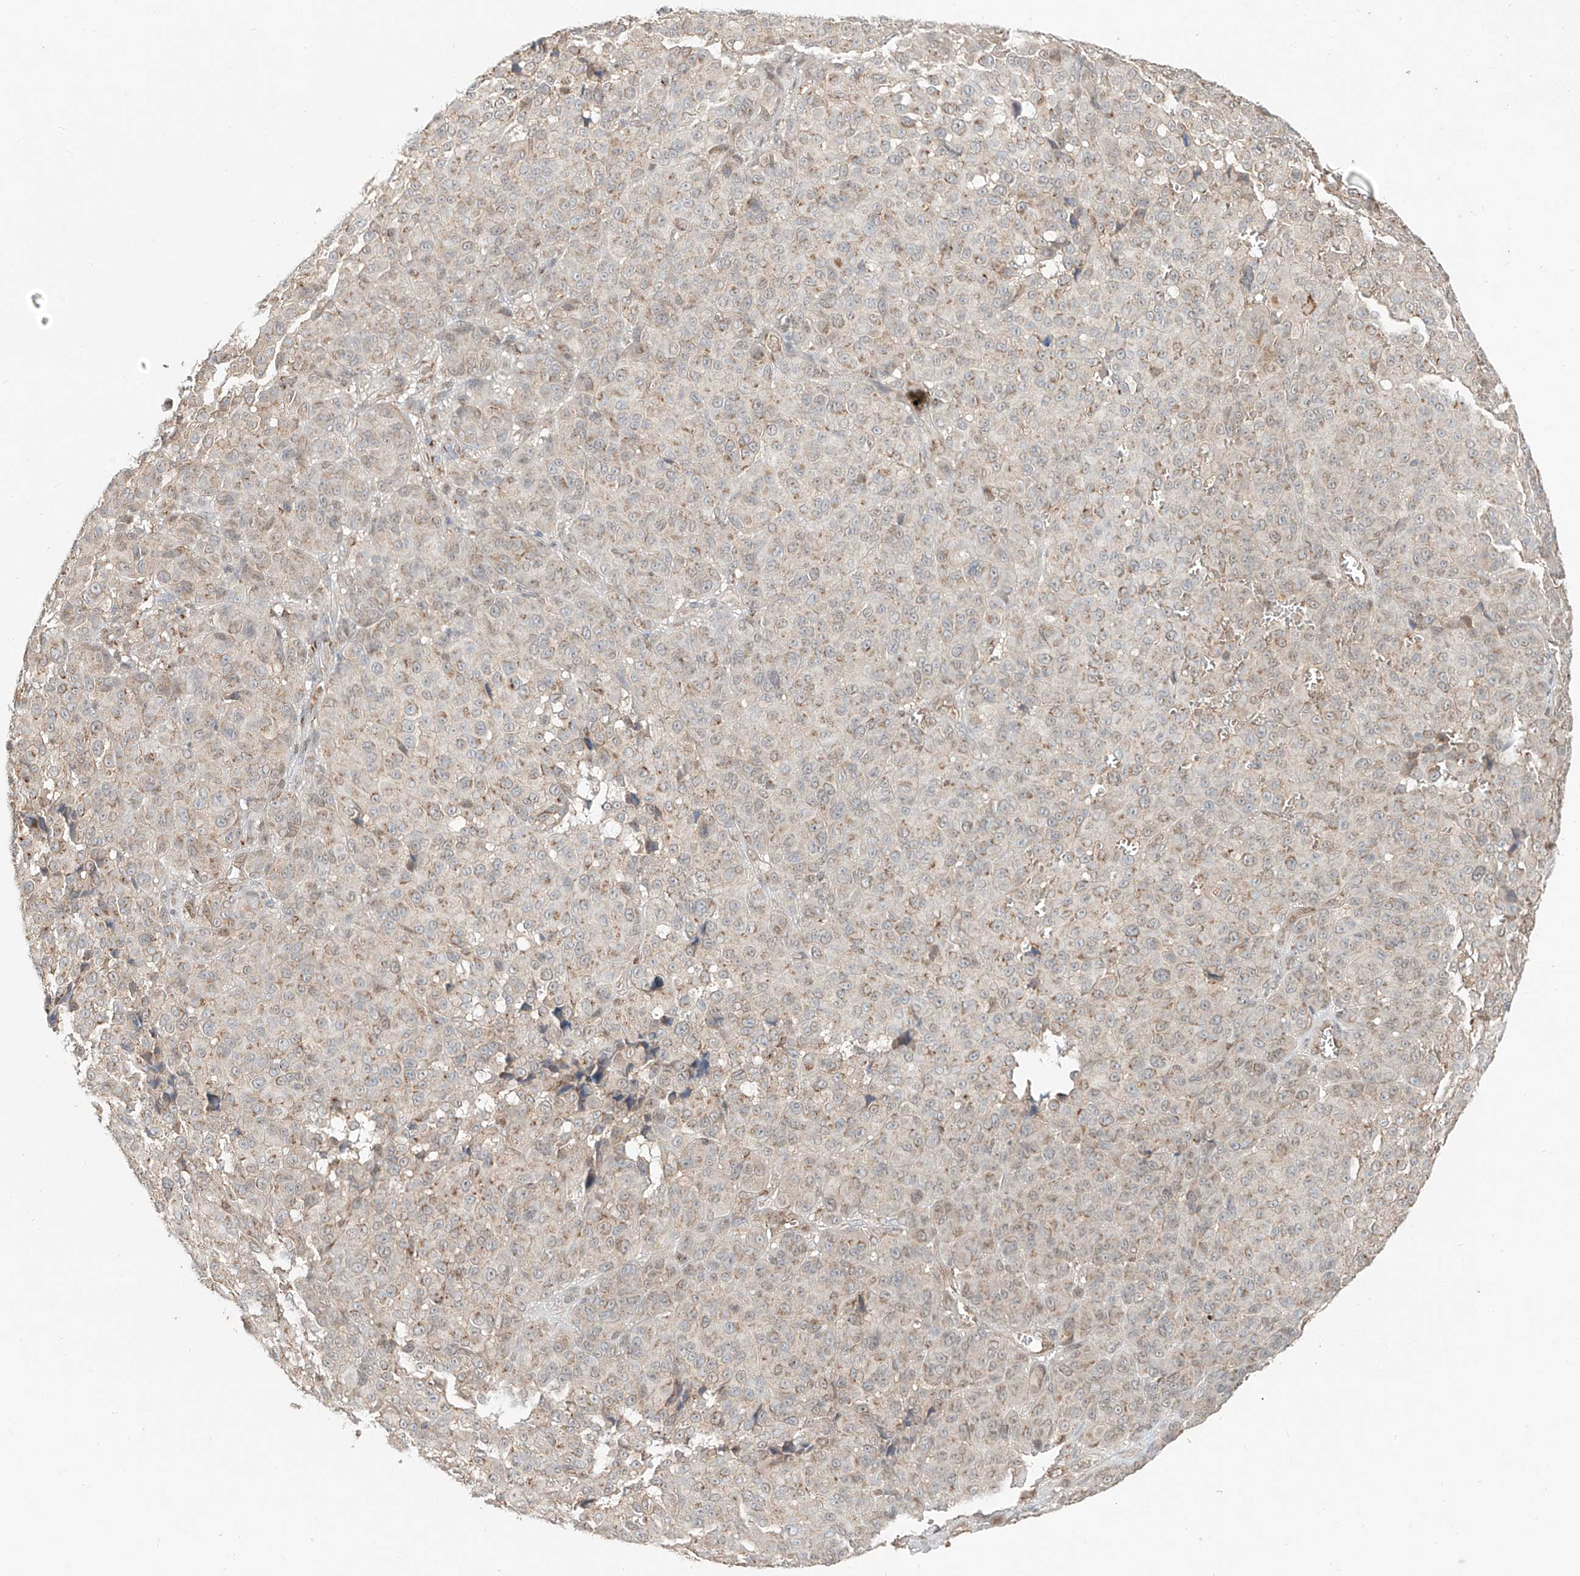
{"staining": {"intensity": "weak", "quantity": ">75%", "location": "cytoplasmic/membranous"}, "tissue": "melanoma", "cell_type": "Tumor cells", "image_type": "cancer", "snomed": [{"axis": "morphology", "description": "Malignant melanoma, NOS"}, {"axis": "topography", "description": "Skin"}], "caption": "Protein analysis of malignant melanoma tissue demonstrates weak cytoplasmic/membranous positivity in about >75% of tumor cells.", "gene": "CUX1", "patient": {"sex": "male", "age": 73}}